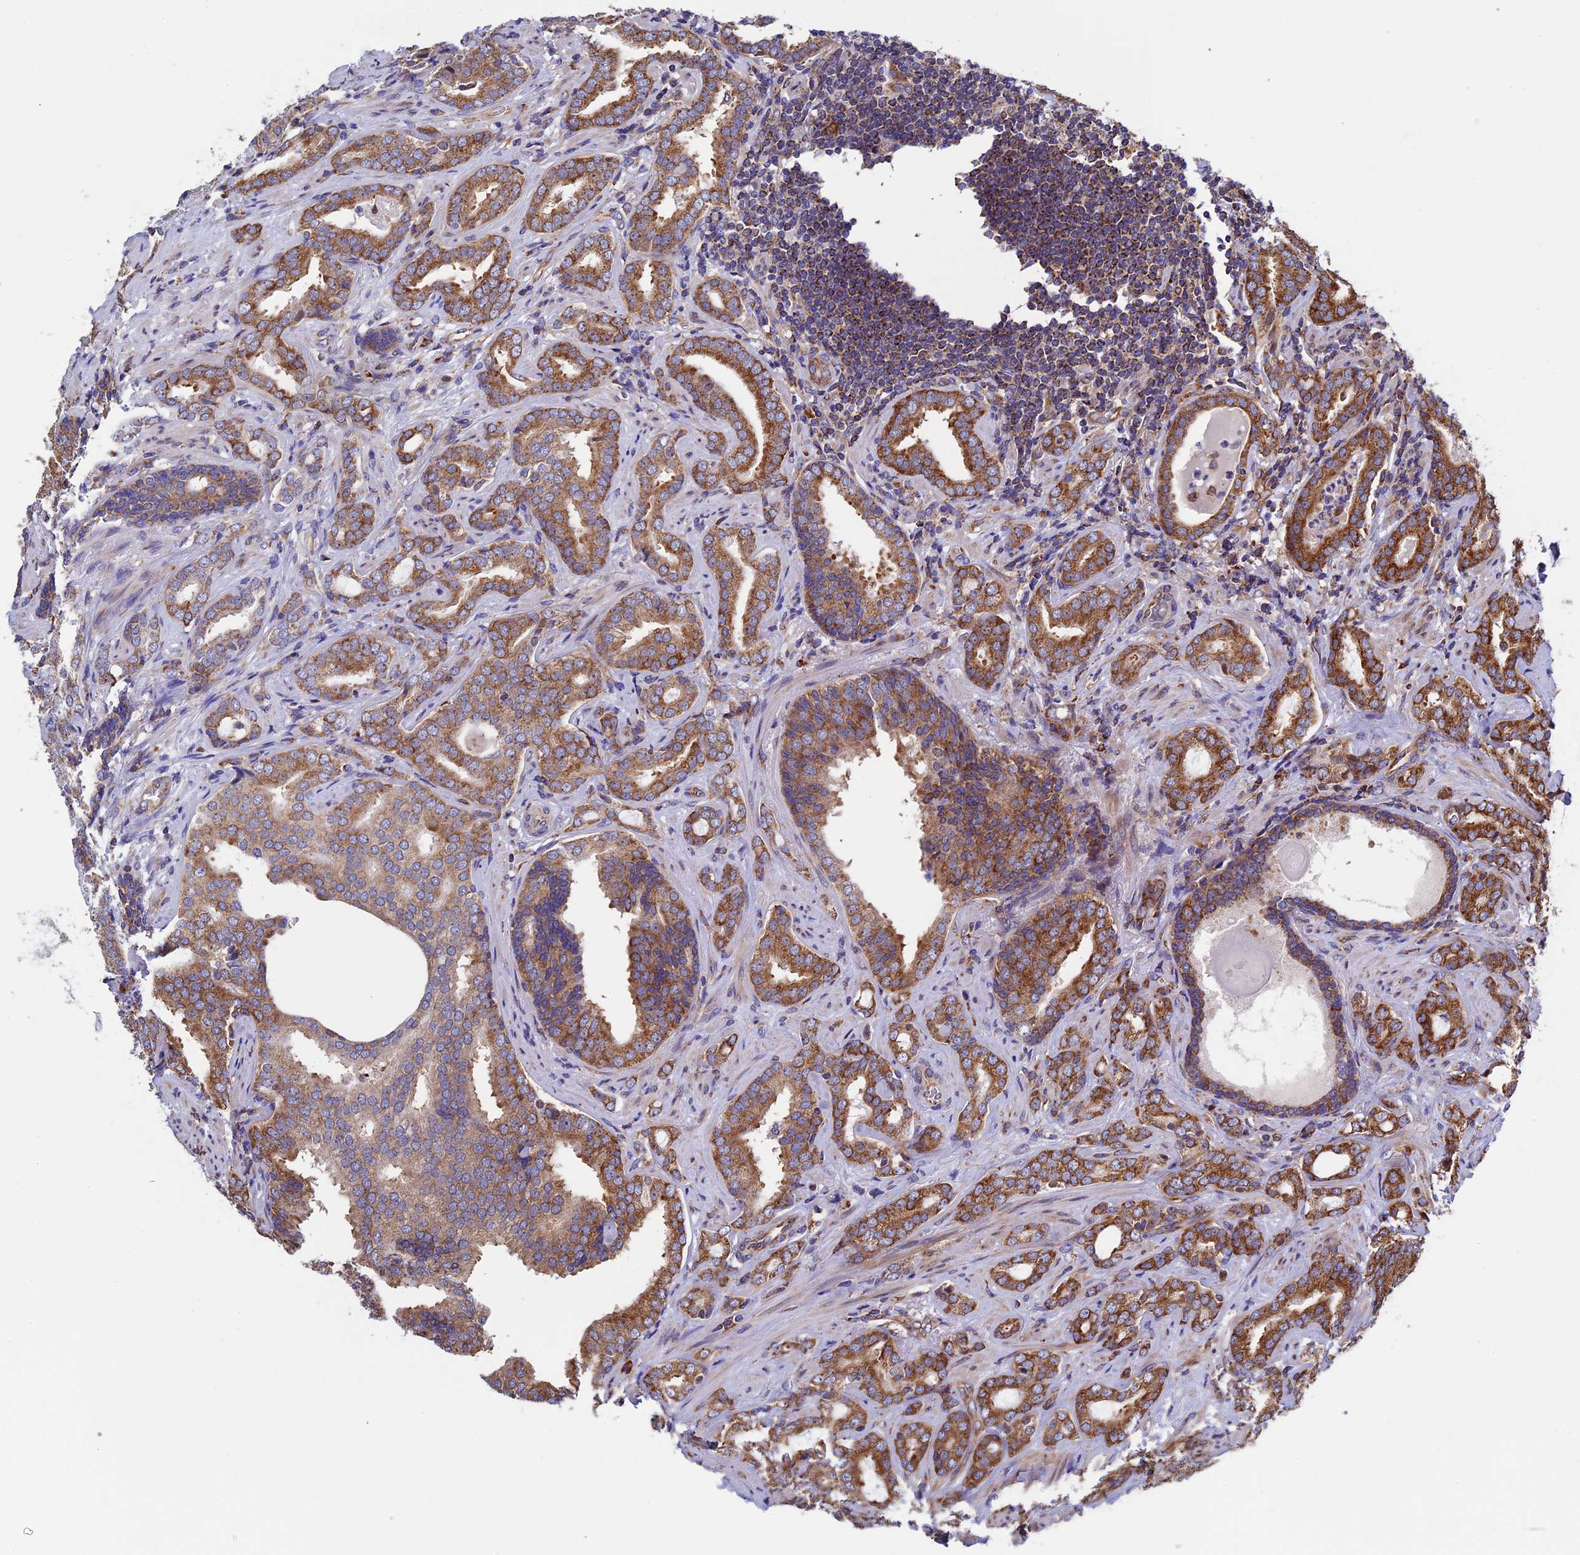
{"staining": {"intensity": "moderate", "quantity": ">75%", "location": "cytoplasmic/membranous"}, "tissue": "prostate cancer", "cell_type": "Tumor cells", "image_type": "cancer", "snomed": [{"axis": "morphology", "description": "Adenocarcinoma, High grade"}, {"axis": "topography", "description": "Prostate"}], "caption": "Protein expression analysis of adenocarcinoma (high-grade) (prostate) displays moderate cytoplasmic/membranous staining in about >75% of tumor cells.", "gene": "SLC9A5", "patient": {"sex": "male", "age": 63}}